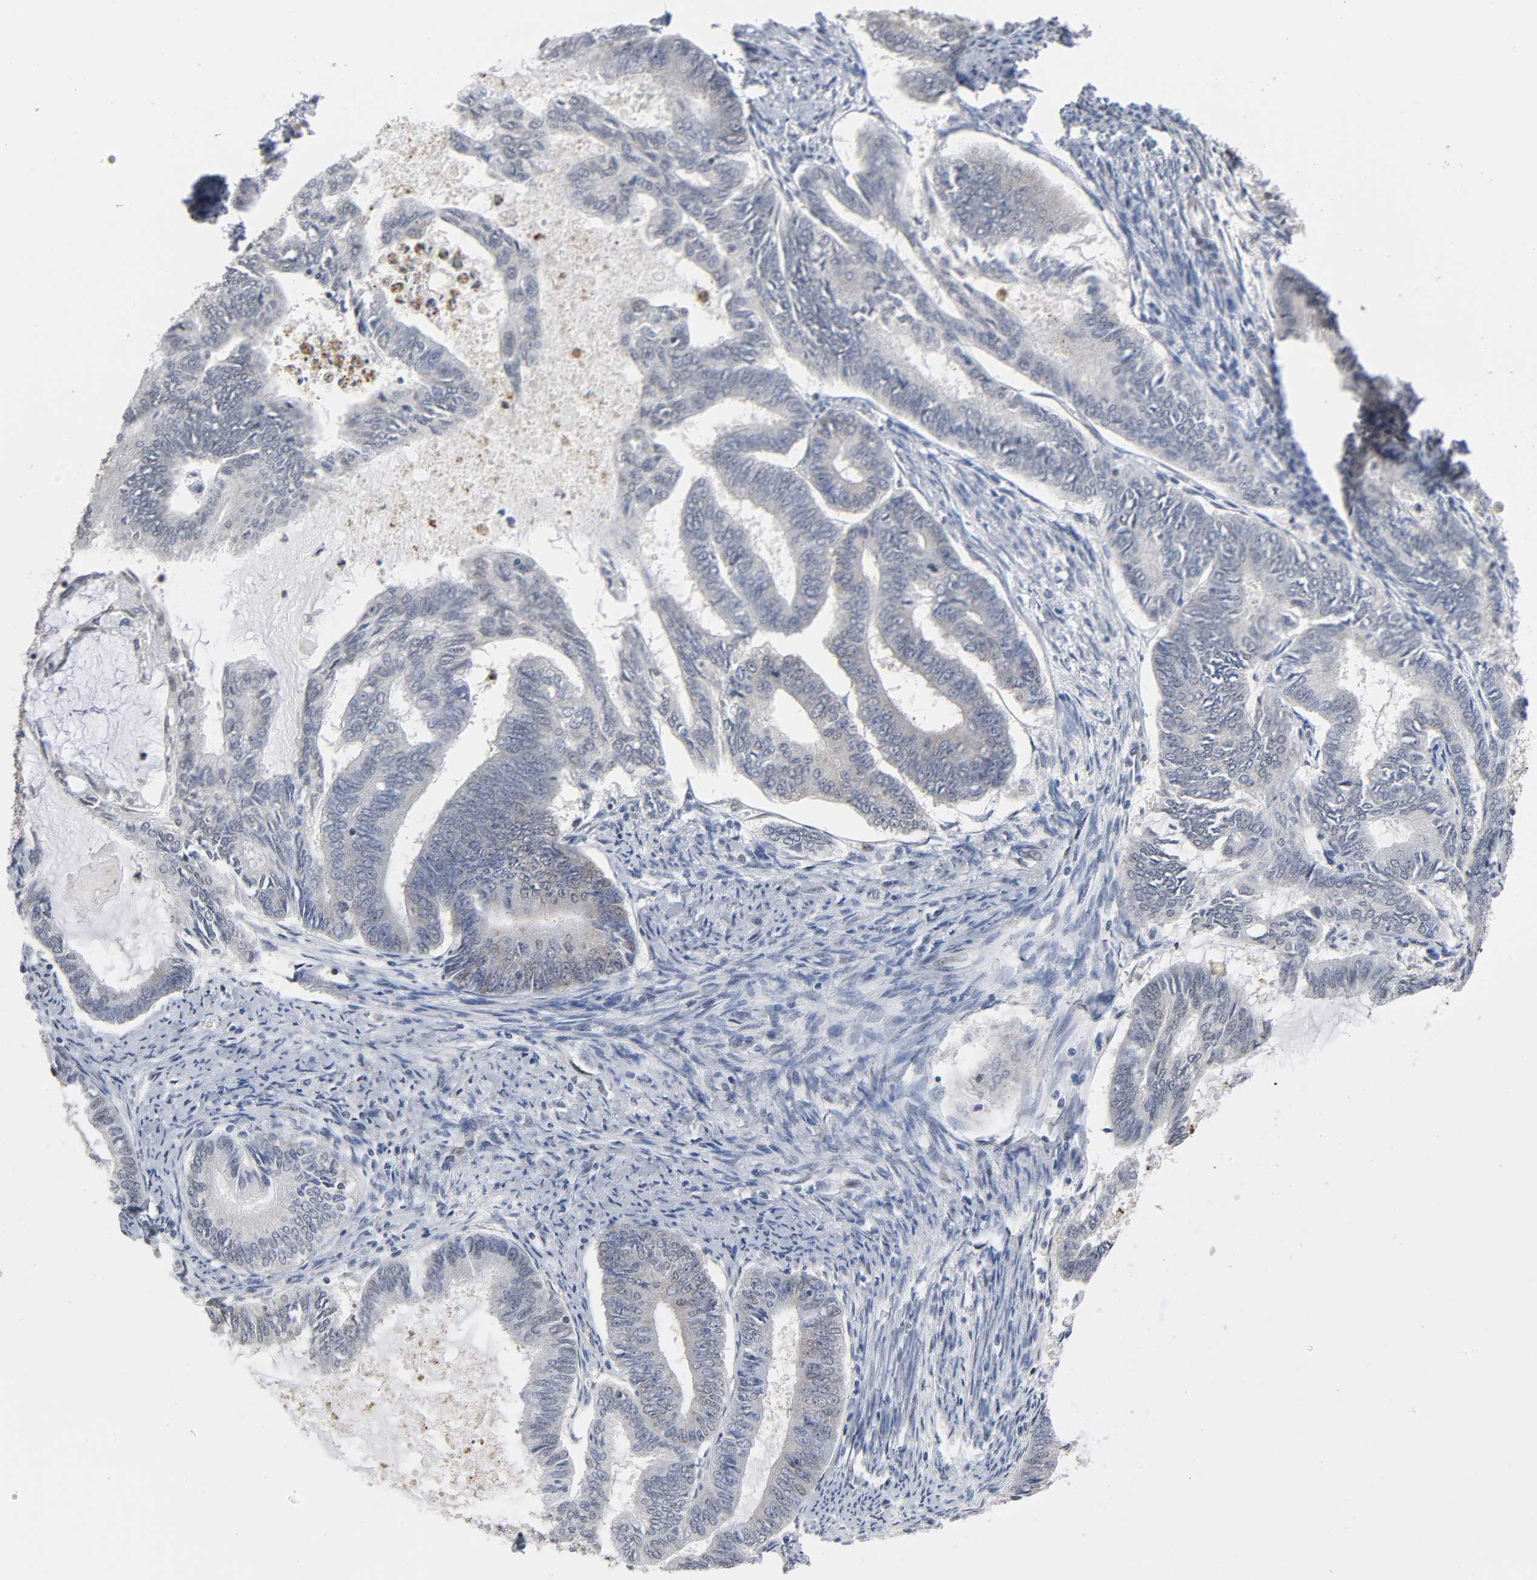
{"staining": {"intensity": "negative", "quantity": "none", "location": "none"}, "tissue": "endometrial cancer", "cell_type": "Tumor cells", "image_type": "cancer", "snomed": [{"axis": "morphology", "description": "Adenocarcinoma, NOS"}, {"axis": "topography", "description": "Endometrium"}], "caption": "The histopathology image demonstrates no staining of tumor cells in adenocarcinoma (endometrial). (DAB (3,3'-diaminobenzidine) immunohistochemistry (IHC) with hematoxylin counter stain).", "gene": "SUMO1", "patient": {"sex": "female", "age": 86}}